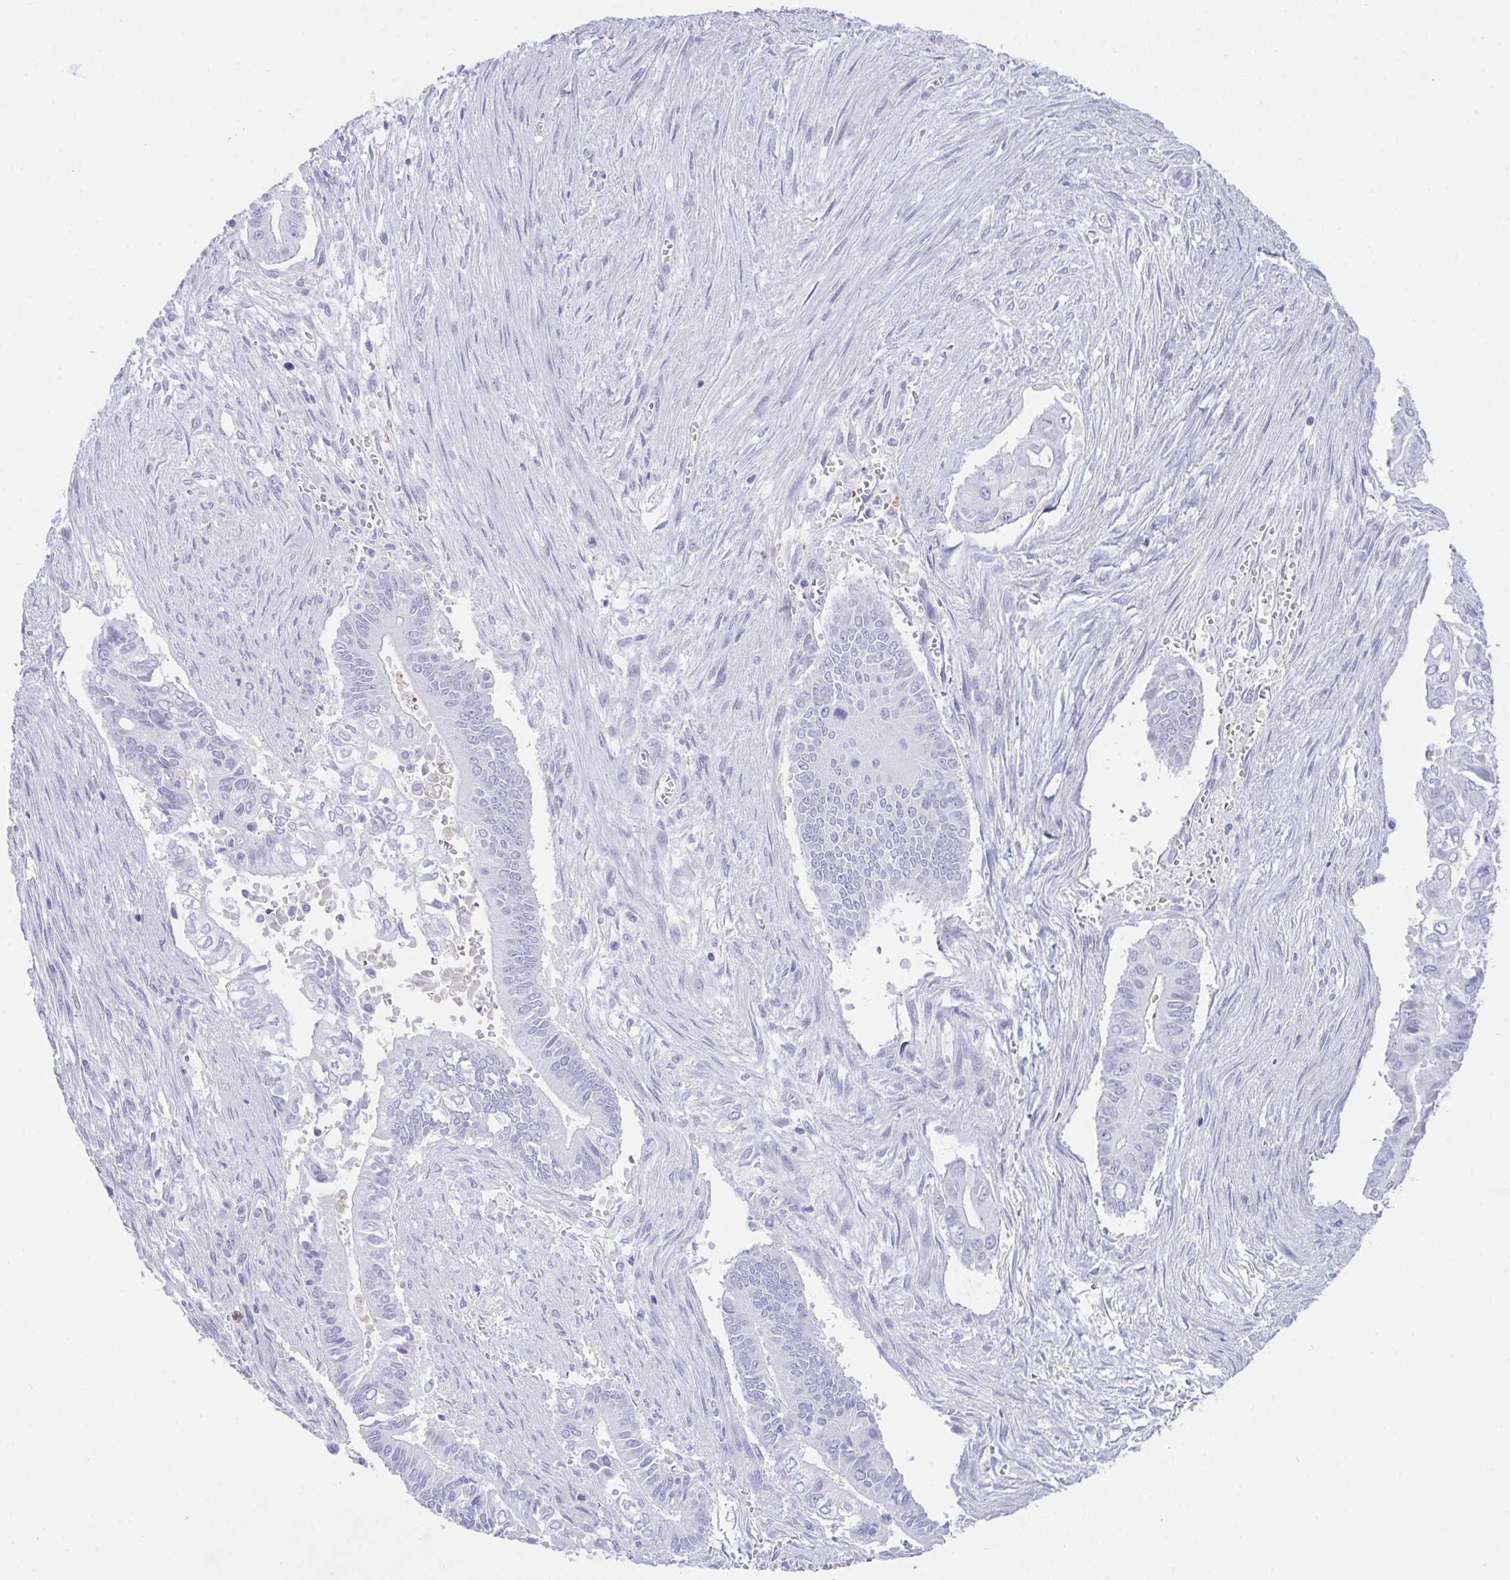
{"staining": {"intensity": "negative", "quantity": "none", "location": "none"}, "tissue": "pancreatic cancer", "cell_type": "Tumor cells", "image_type": "cancer", "snomed": [{"axis": "morphology", "description": "Adenocarcinoma, NOS"}, {"axis": "topography", "description": "Pancreas"}], "caption": "Tumor cells are negative for protein expression in human pancreatic adenocarcinoma.", "gene": "KMT2E", "patient": {"sex": "male", "age": 68}}